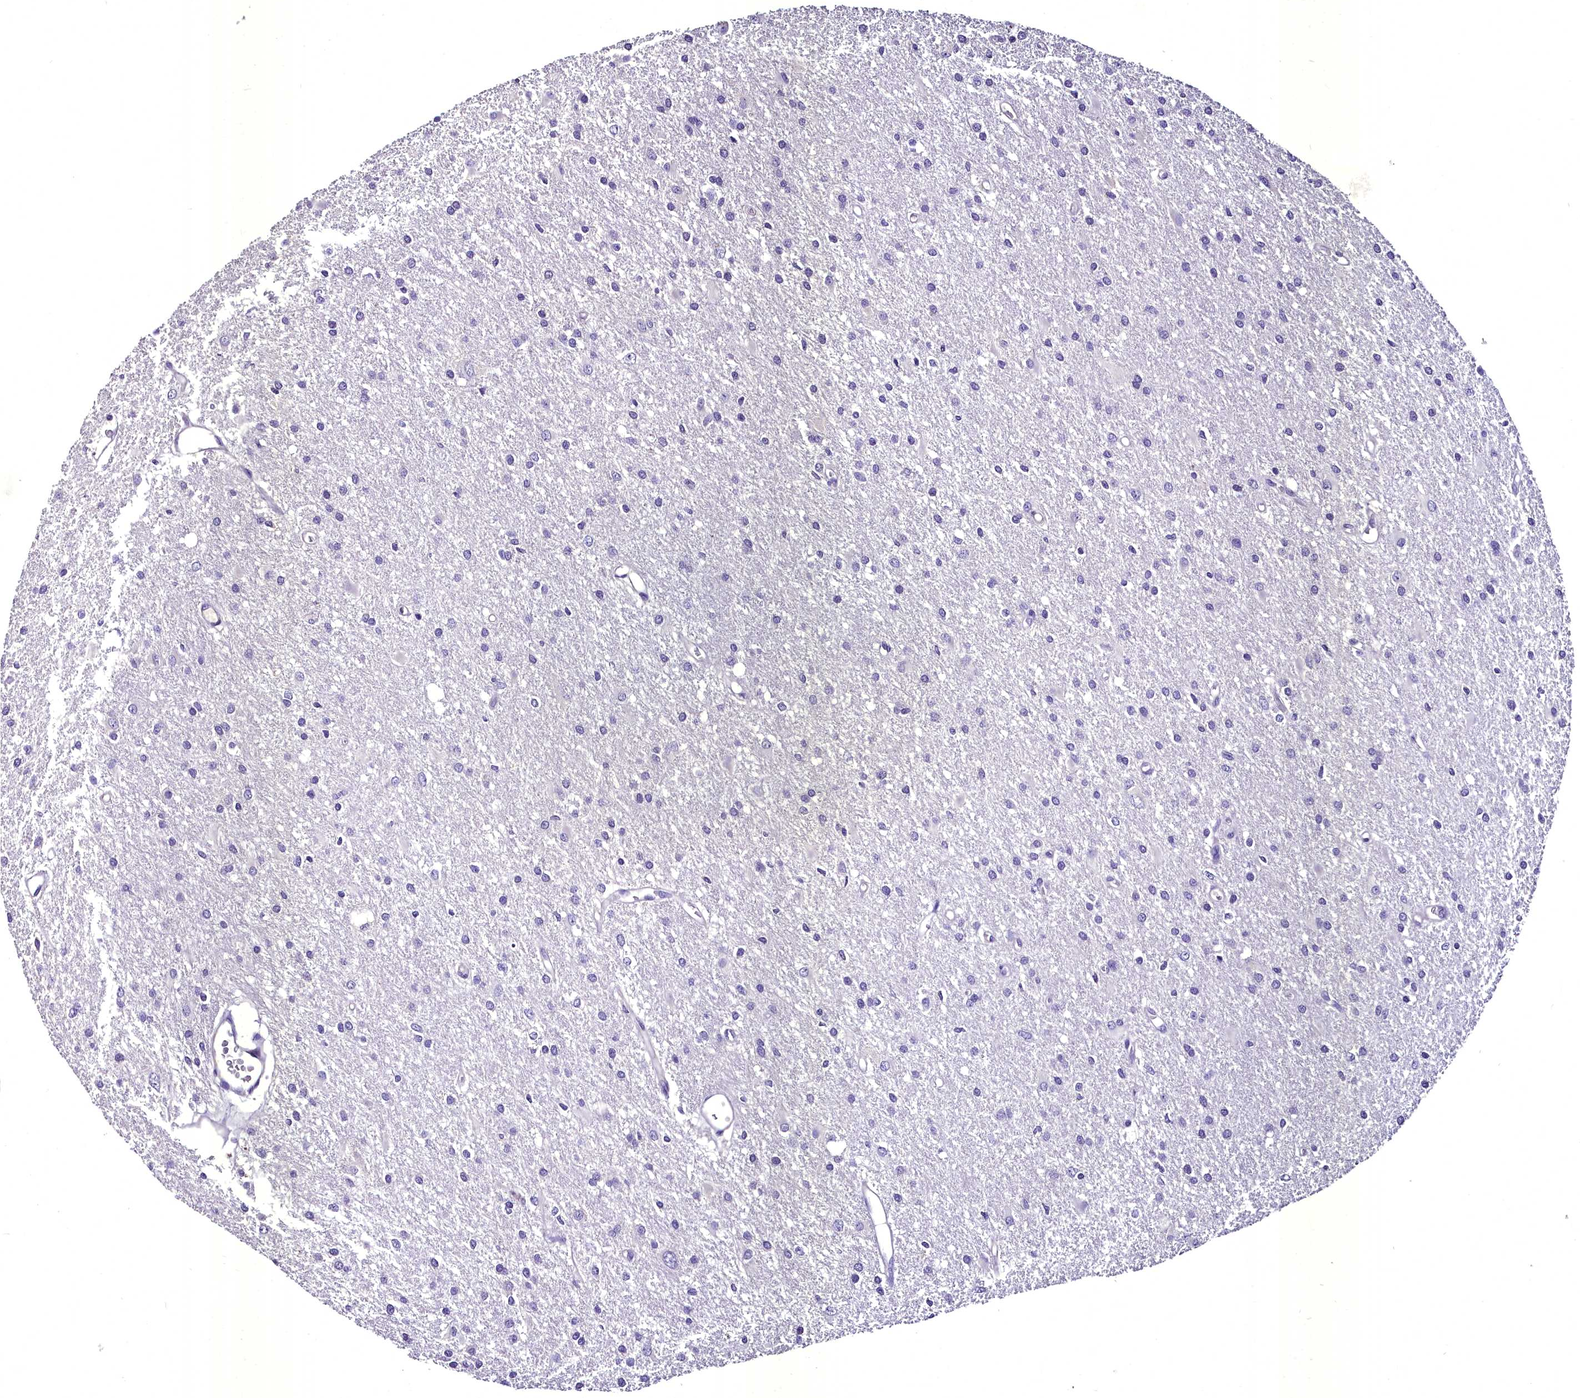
{"staining": {"intensity": "negative", "quantity": "none", "location": "none"}, "tissue": "glioma", "cell_type": "Tumor cells", "image_type": "cancer", "snomed": [{"axis": "morphology", "description": "Glioma, malignant, High grade"}, {"axis": "topography", "description": "Brain"}], "caption": "High power microscopy photomicrograph of an immunohistochemistry micrograph of malignant glioma (high-grade), revealing no significant expression in tumor cells.", "gene": "MS4A18", "patient": {"sex": "female", "age": 50}}